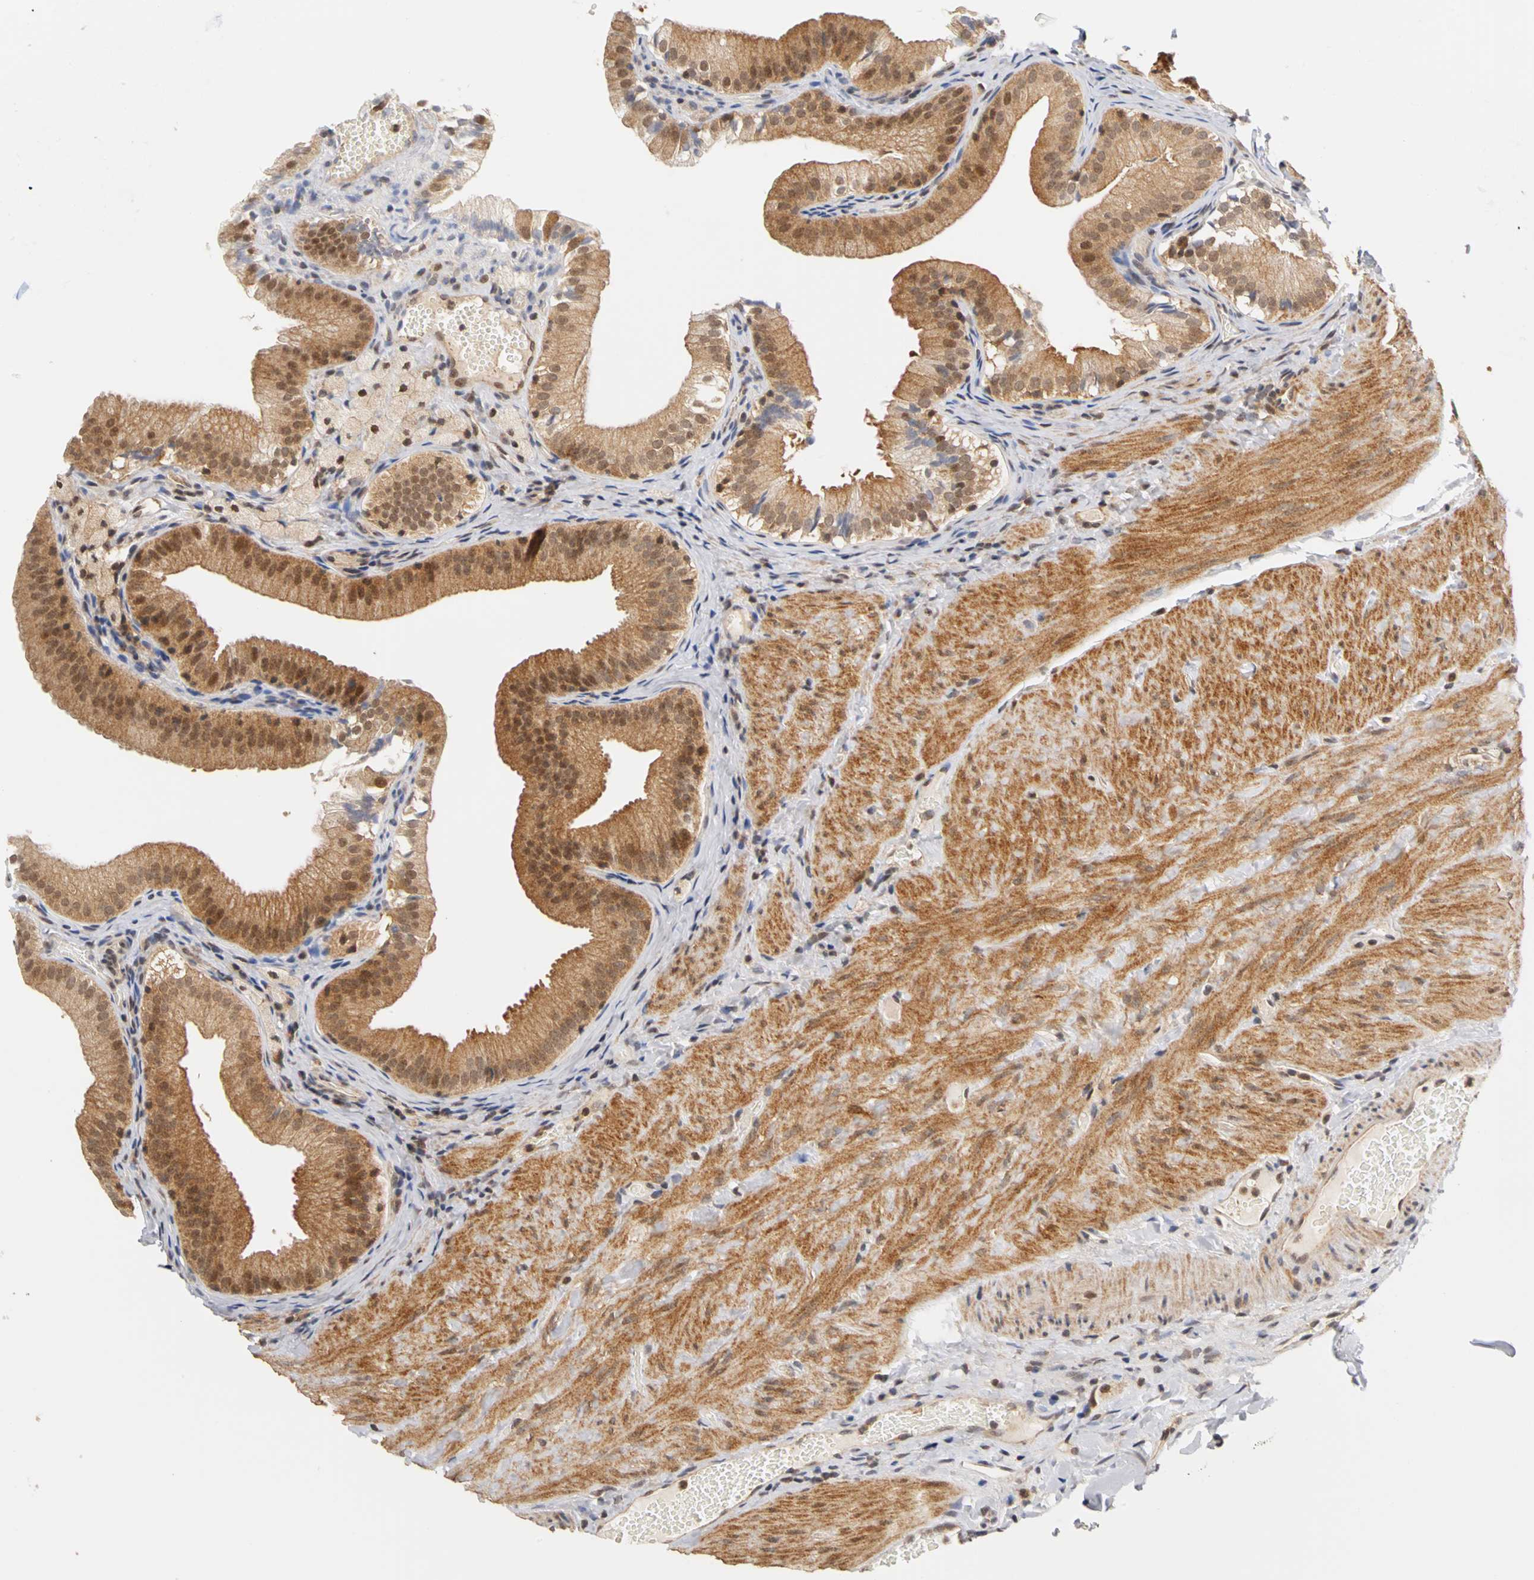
{"staining": {"intensity": "strong", "quantity": ">75%", "location": "cytoplasmic/membranous,nuclear"}, "tissue": "gallbladder", "cell_type": "Glandular cells", "image_type": "normal", "snomed": [{"axis": "morphology", "description": "Normal tissue, NOS"}, {"axis": "topography", "description": "Gallbladder"}], "caption": "The micrograph displays staining of benign gallbladder, revealing strong cytoplasmic/membranous,nuclear protein positivity (brown color) within glandular cells. (DAB (3,3'-diaminobenzidine) IHC, brown staining for protein, blue staining for nuclei).", "gene": "UBE2M", "patient": {"sex": "female", "age": 24}}